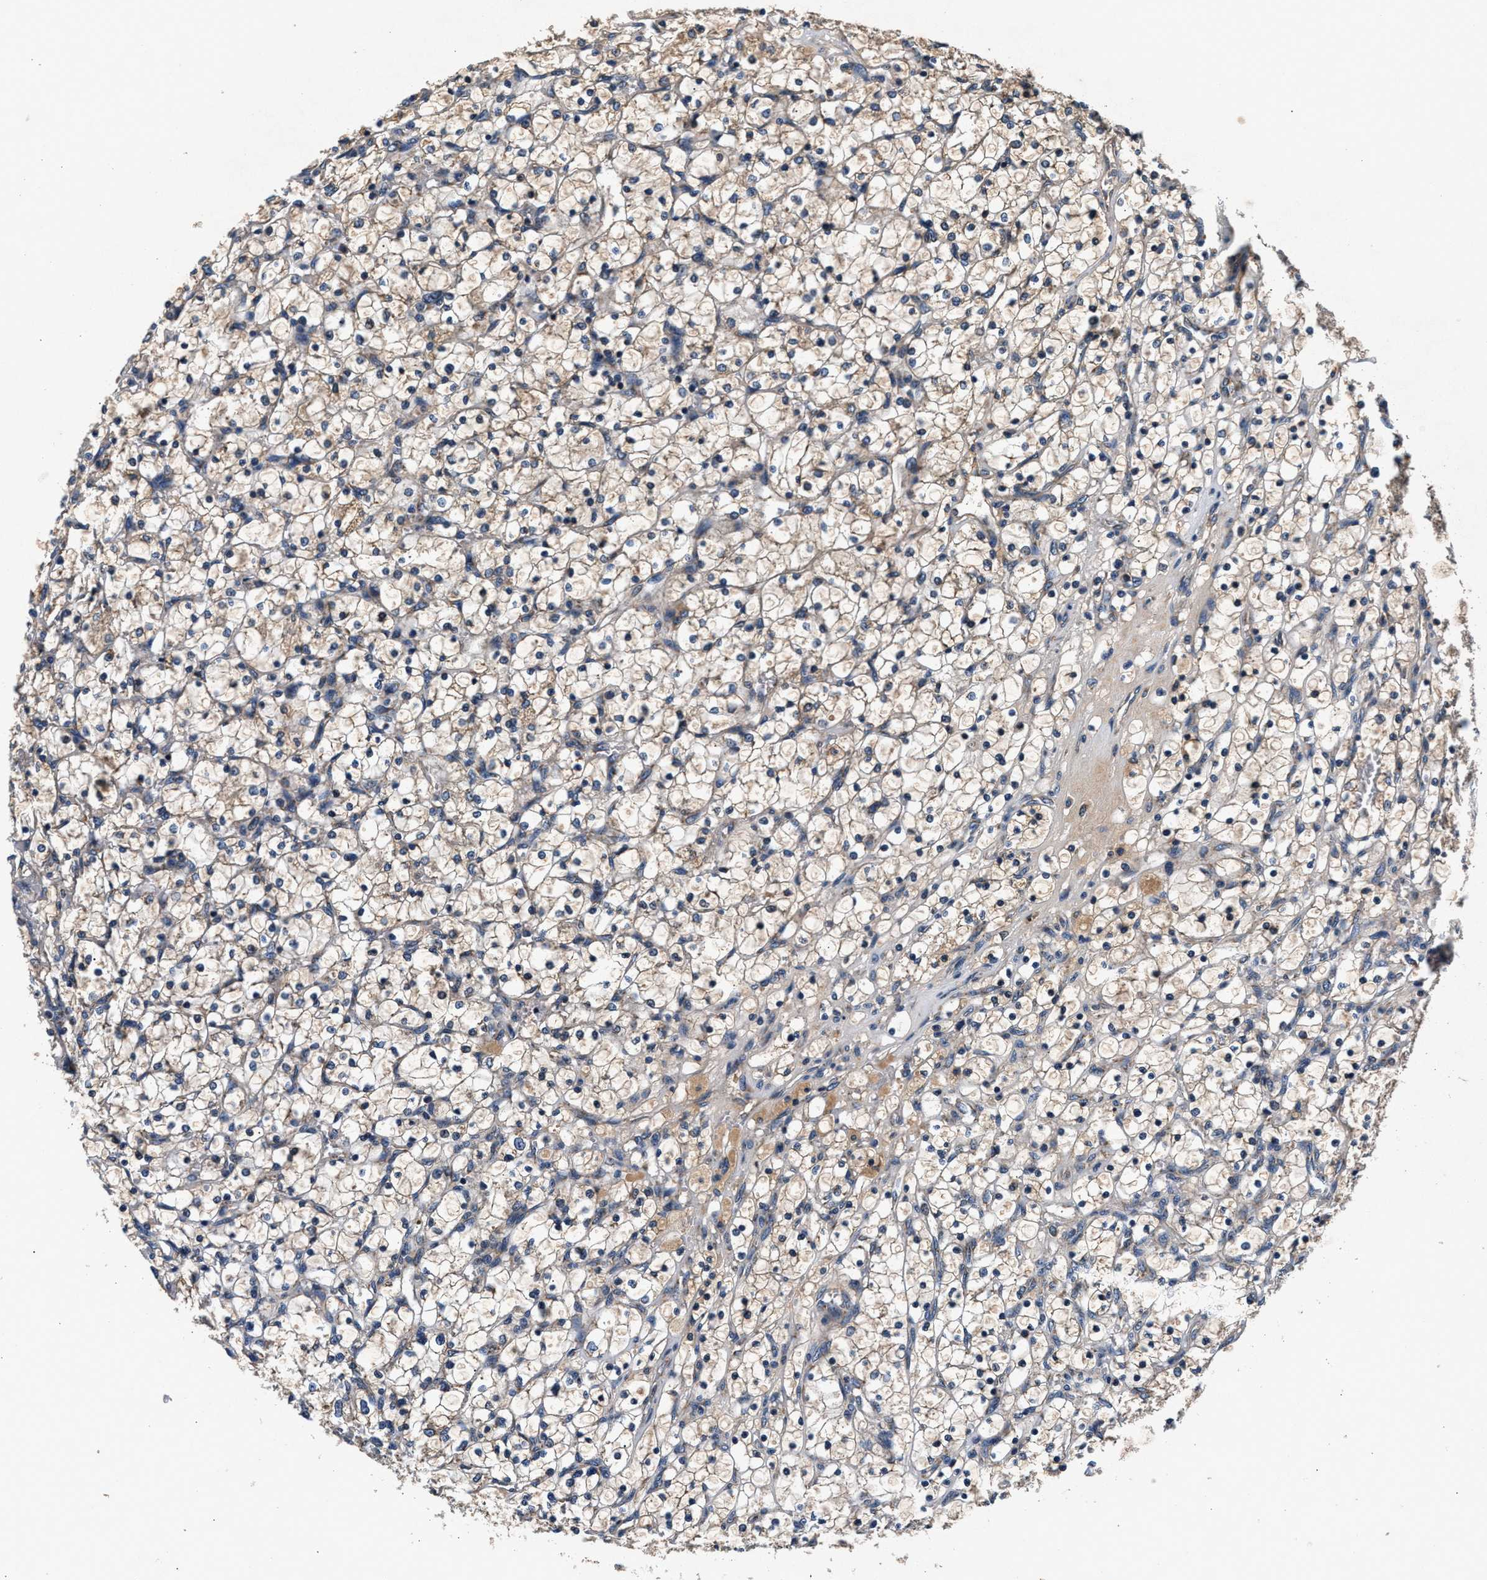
{"staining": {"intensity": "weak", "quantity": "25%-75%", "location": "cytoplasmic/membranous"}, "tissue": "renal cancer", "cell_type": "Tumor cells", "image_type": "cancer", "snomed": [{"axis": "morphology", "description": "Adenocarcinoma, NOS"}, {"axis": "topography", "description": "Kidney"}], "caption": "Human renal cancer stained with a brown dye exhibits weak cytoplasmic/membranous positive staining in approximately 25%-75% of tumor cells.", "gene": "IMMT", "patient": {"sex": "female", "age": 69}}